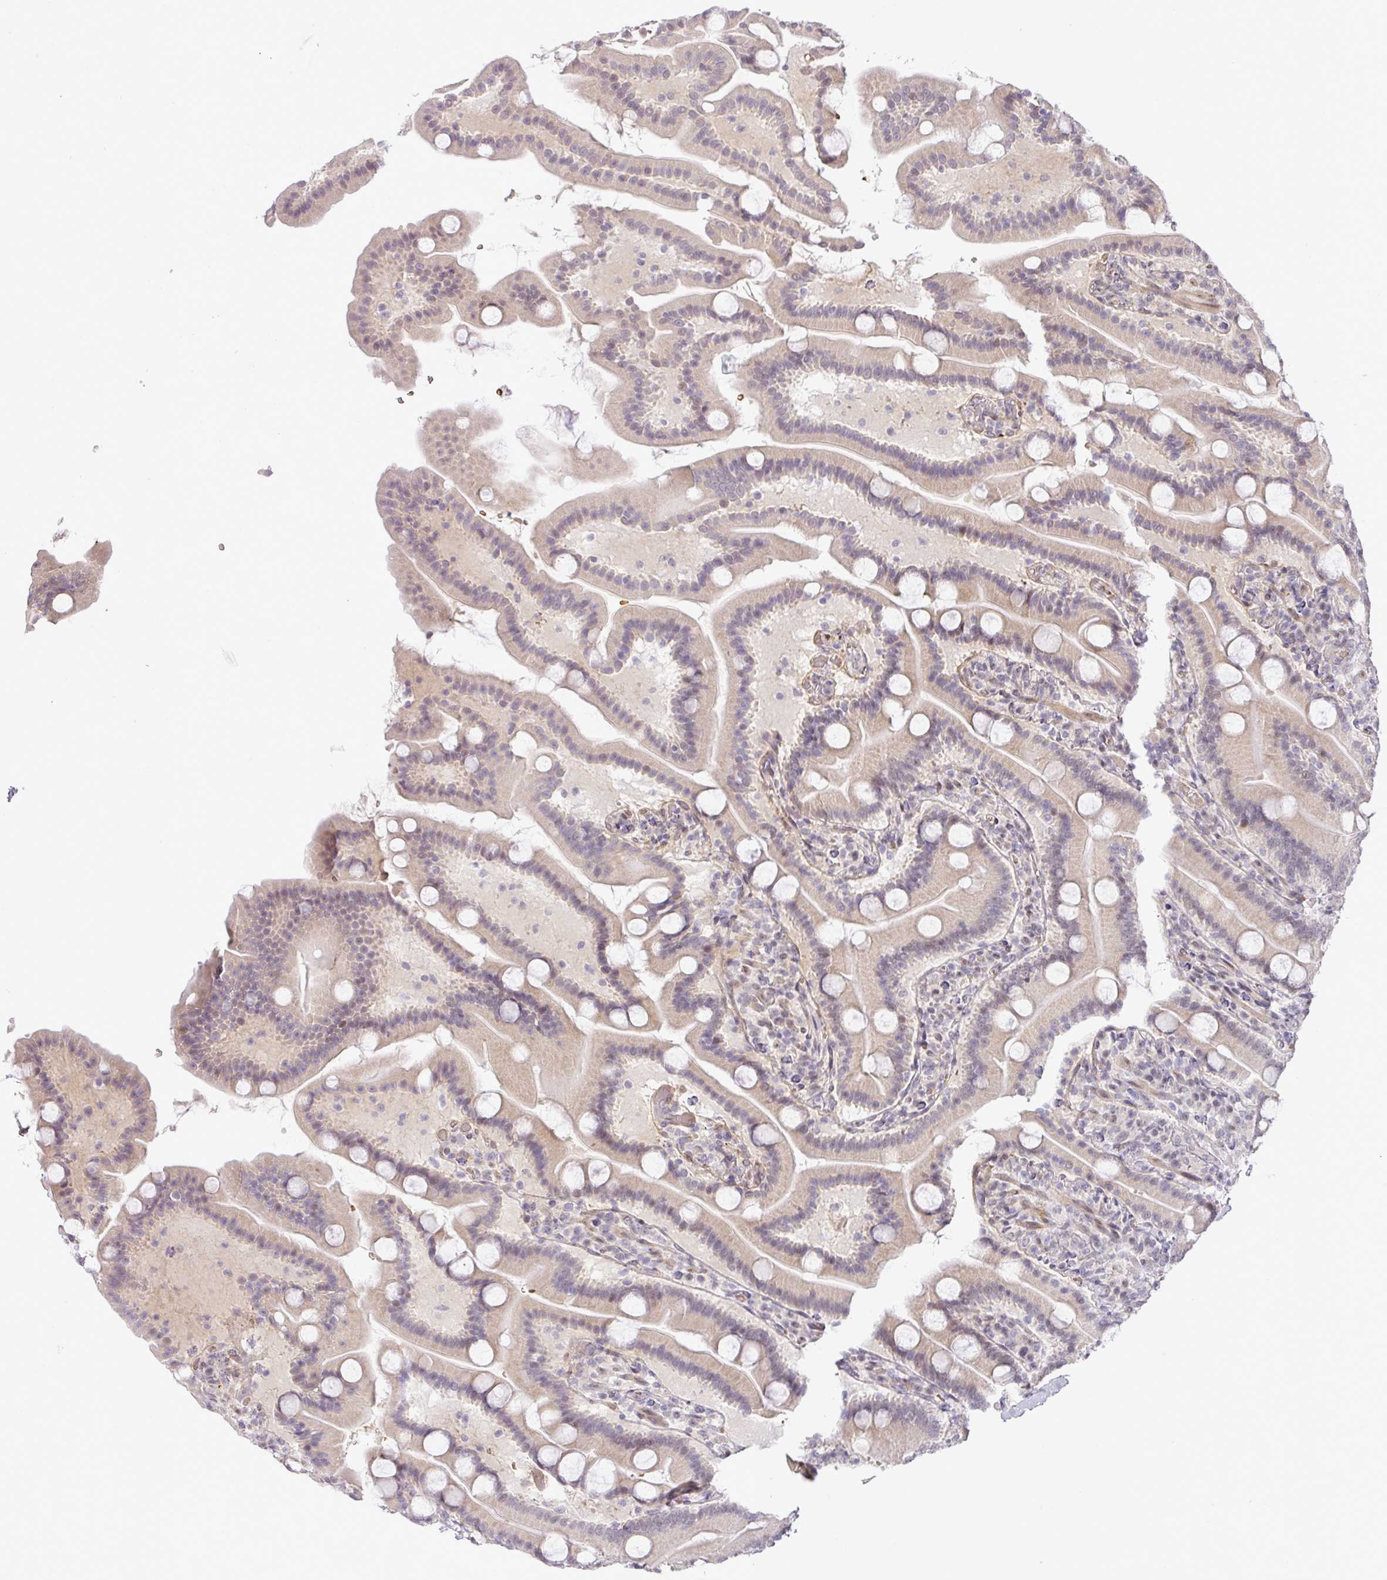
{"staining": {"intensity": "moderate", "quantity": "<25%", "location": "nuclear"}, "tissue": "duodenum", "cell_type": "Glandular cells", "image_type": "normal", "snomed": [{"axis": "morphology", "description": "Normal tissue, NOS"}, {"axis": "topography", "description": "Duodenum"}], "caption": "The immunohistochemical stain highlights moderate nuclear staining in glandular cells of normal duodenum.", "gene": "PARP2", "patient": {"sex": "male", "age": 55}}